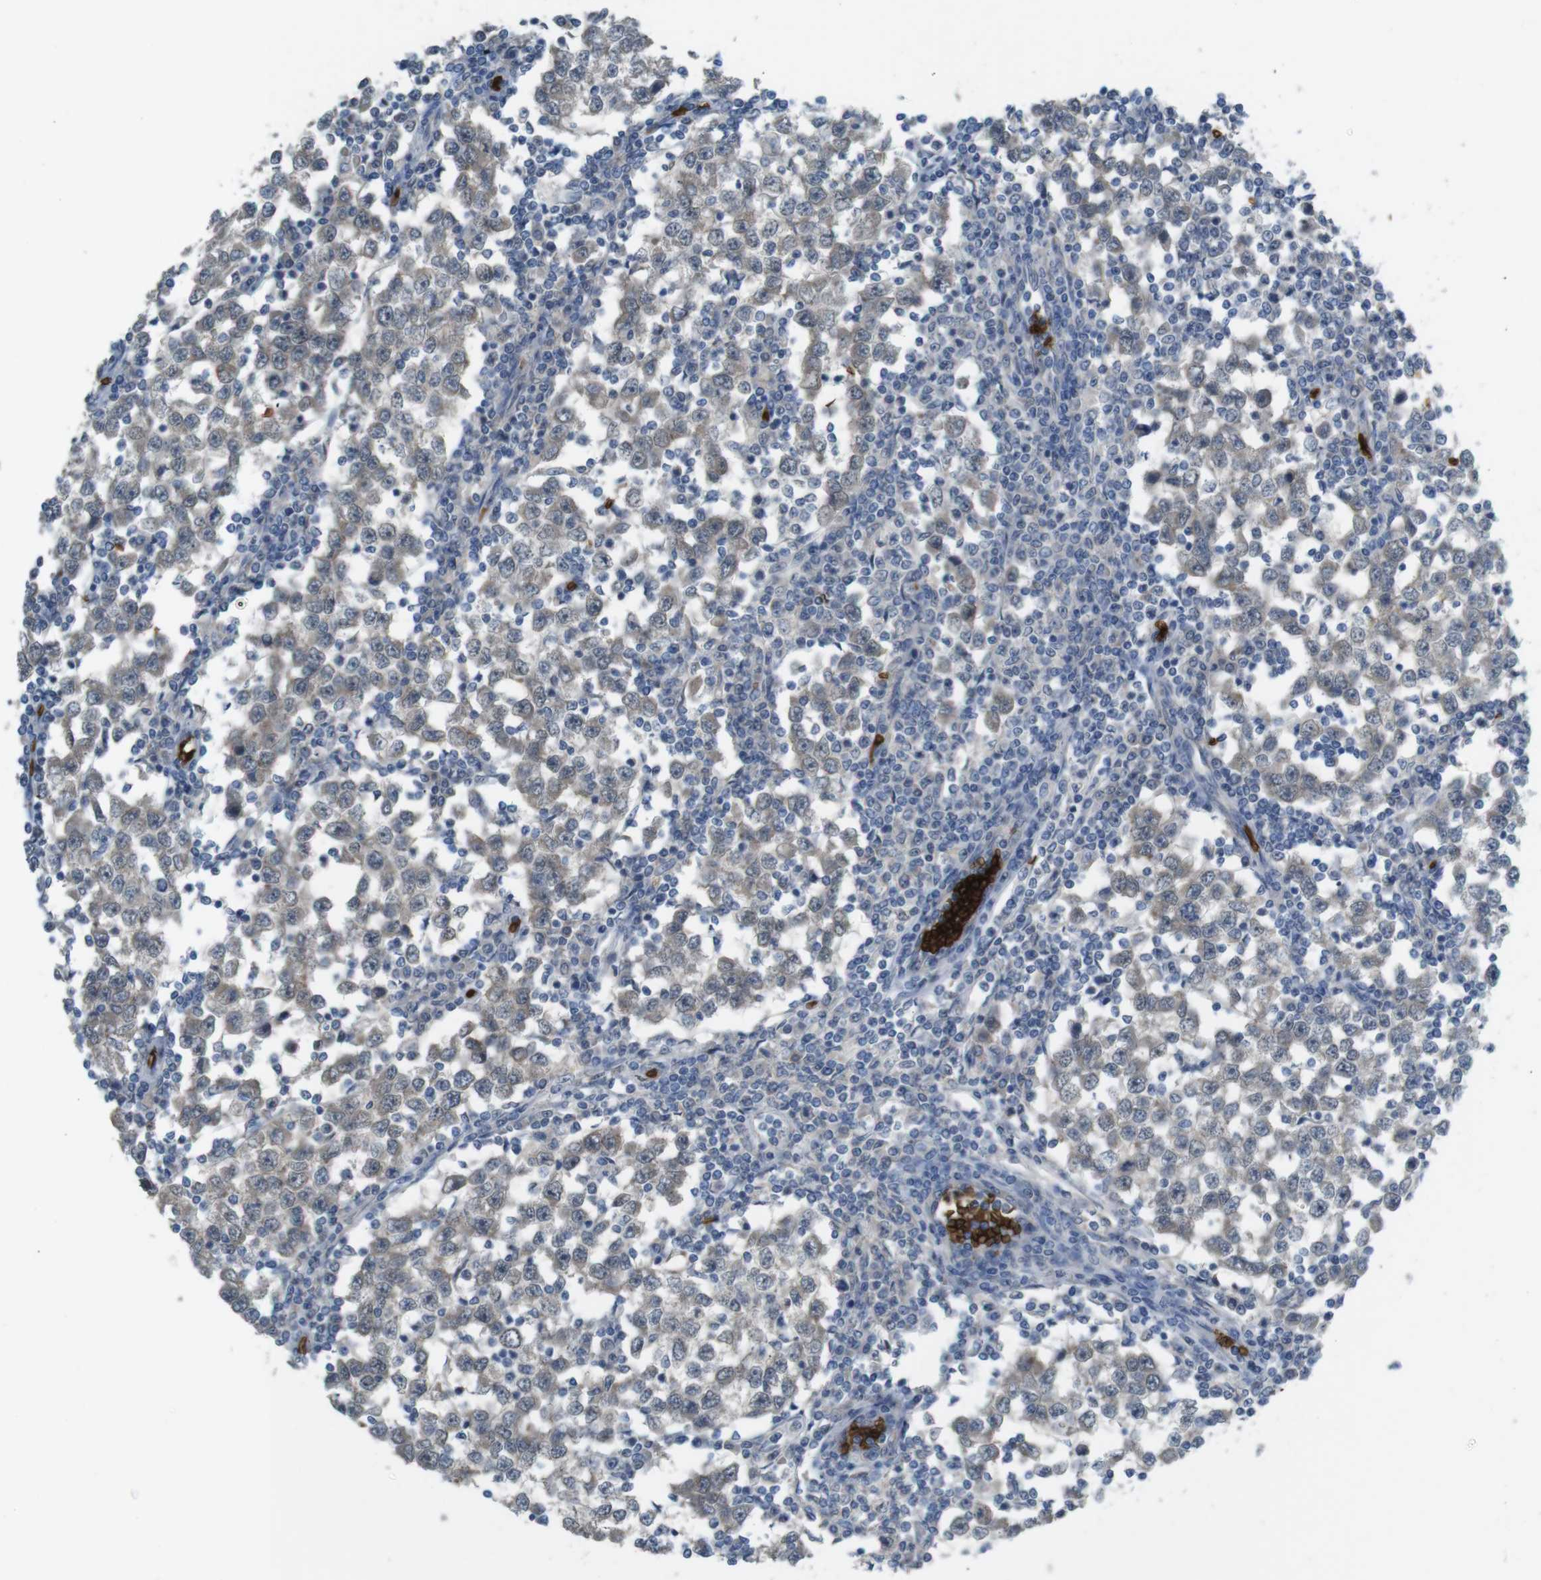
{"staining": {"intensity": "weak", "quantity": ">75%", "location": "cytoplasmic/membranous"}, "tissue": "testis cancer", "cell_type": "Tumor cells", "image_type": "cancer", "snomed": [{"axis": "morphology", "description": "Seminoma, NOS"}, {"axis": "topography", "description": "Testis"}], "caption": "Testis seminoma stained with DAB (3,3'-diaminobenzidine) immunohistochemistry (IHC) reveals low levels of weak cytoplasmic/membranous positivity in approximately >75% of tumor cells.", "gene": "GYPA", "patient": {"sex": "male", "age": 65}}